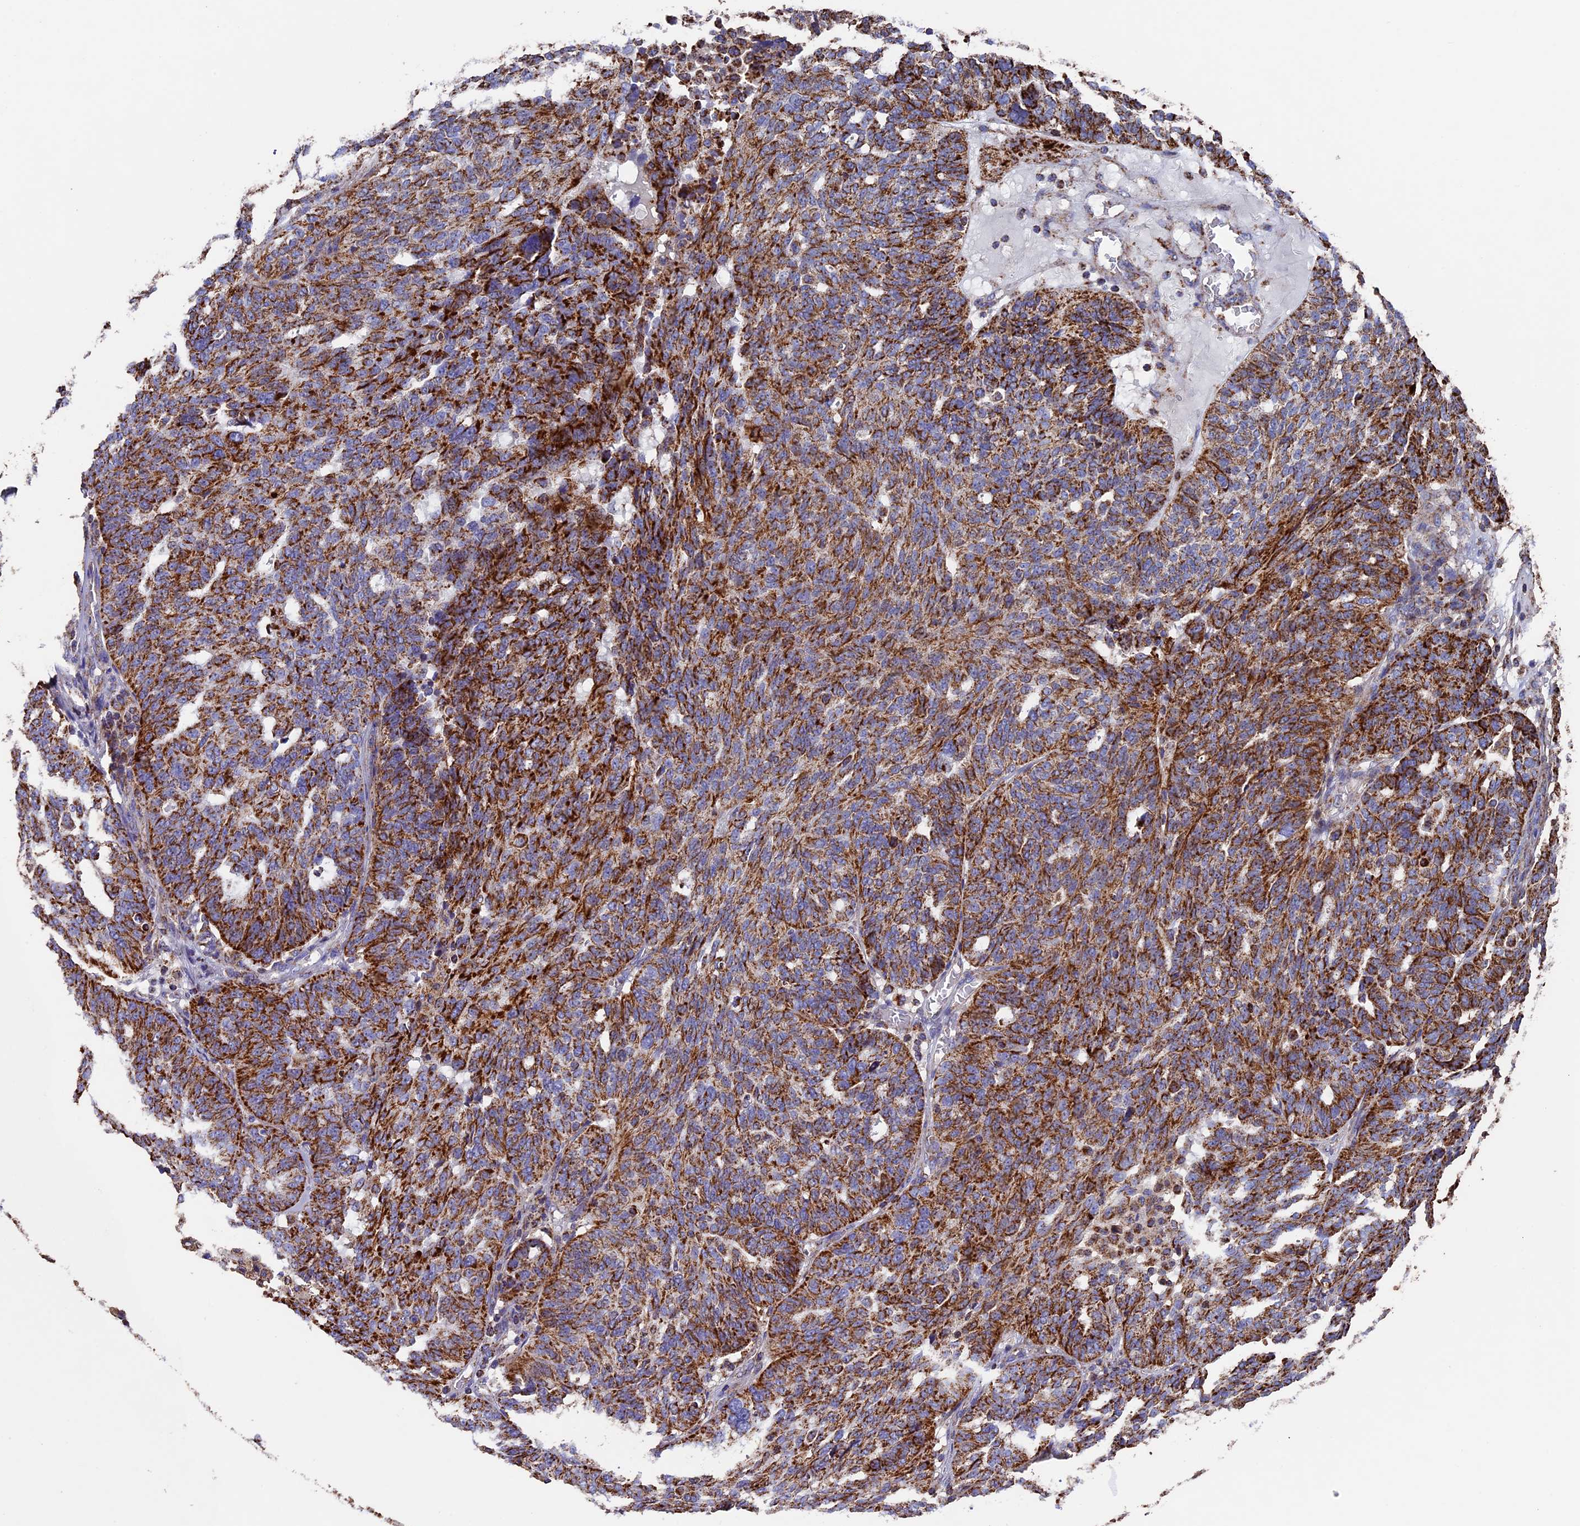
{"staining": {"intensity": "strong", "quantity": ">75%", "location": "cytoplasmic/membranous"}, "tissue": "ovarian cancer", "cell_type": "Tumor cells", "image_type": "cancer", "snomed": [{"axis": "morphology", "description": "Cystadenocarcinoma, serous, NOS"}, {"axis": "topography", "description": "Ovary"}], "caption": "Ovarian cancer tissue demonstrates strong cytoplasmic/membranous expression in about >75% of tumor cells (Stains: DAB in brown, nuclei in blue, Microscopy: brightfield microscopy at high magnification).", "gene": "ADAT1", "patient": {"sex": "female", "age": 59}}